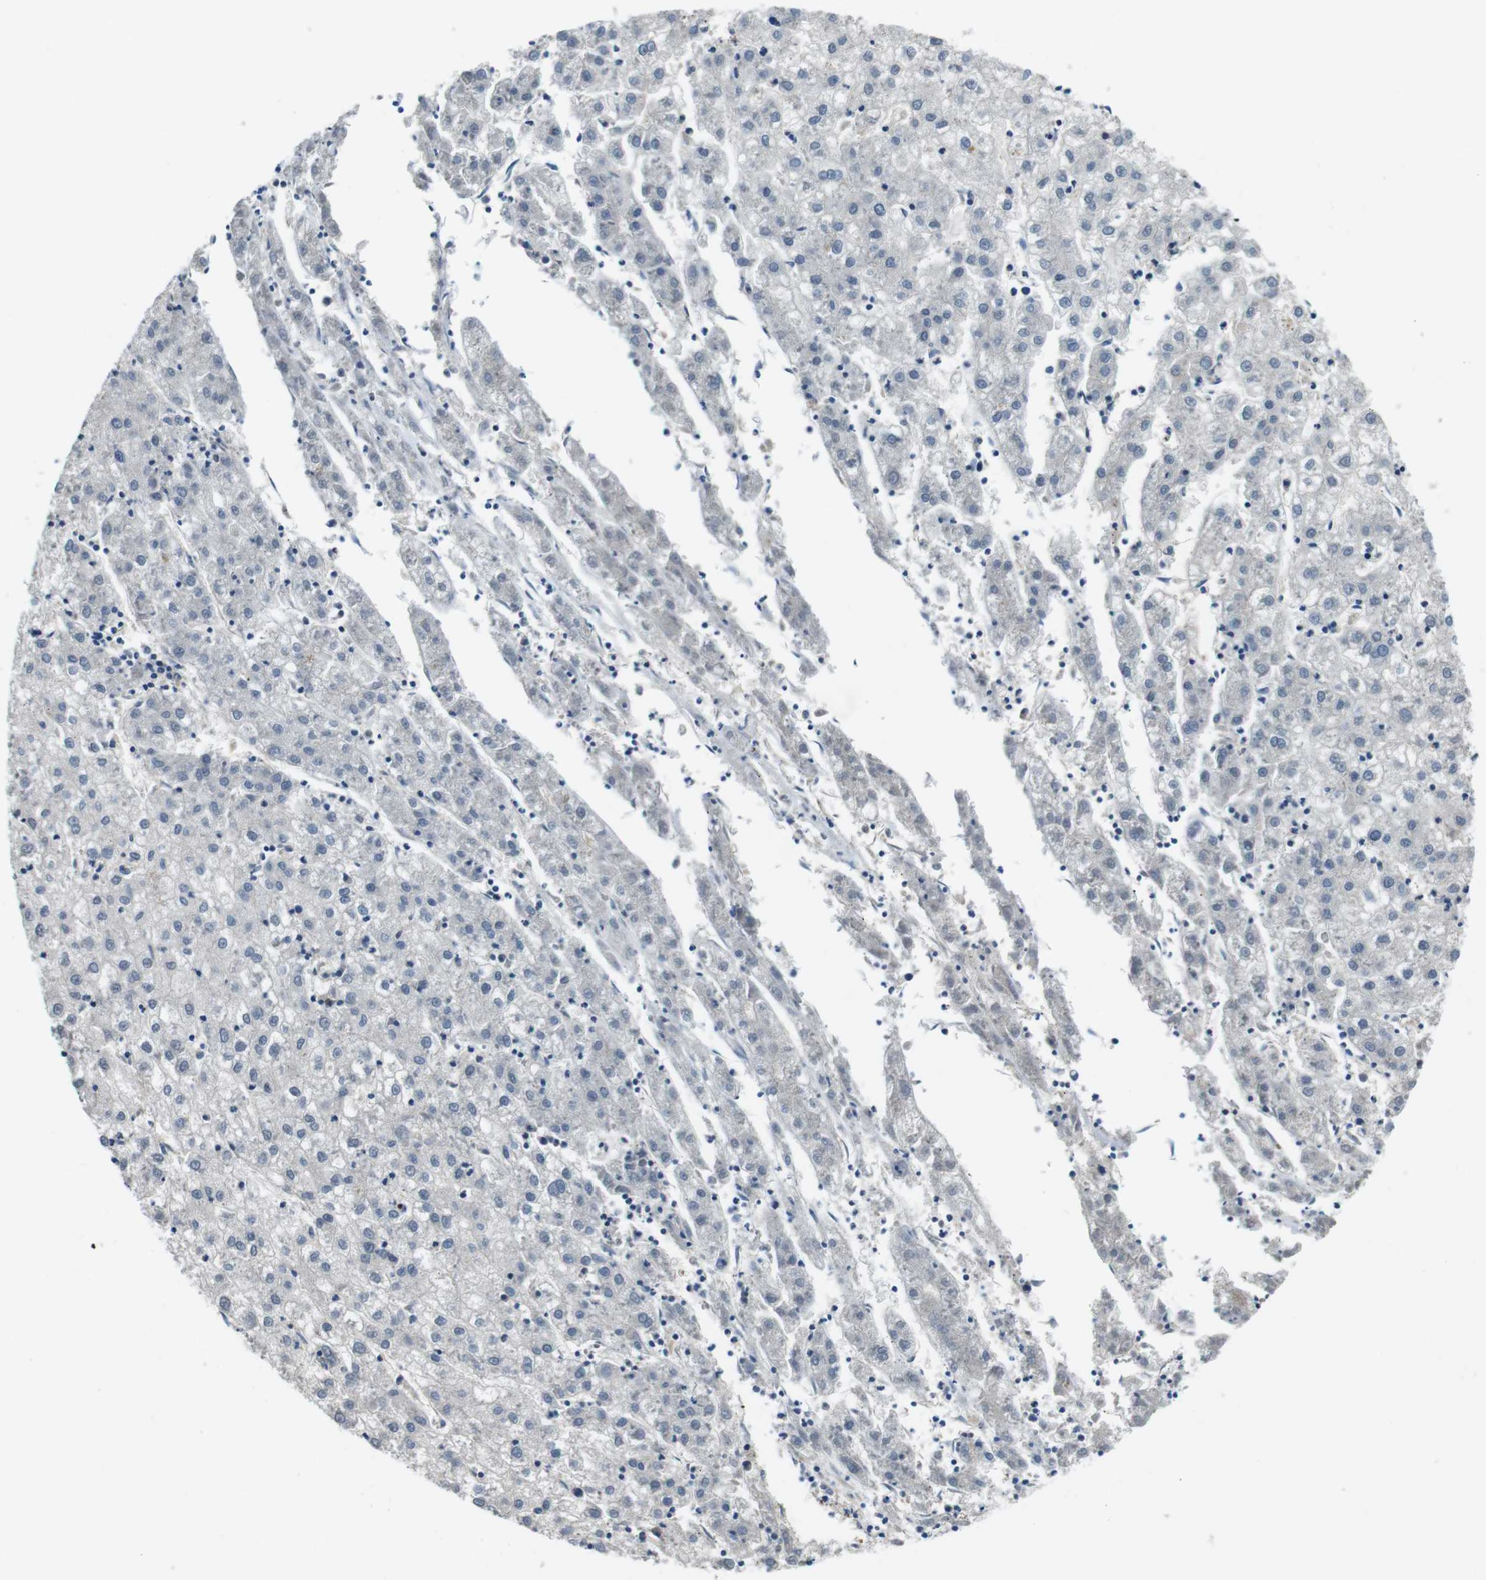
{"staining": {"intensity": "negative", "quantity": "none", "location": "none"}, "tissue": "liver cancer", "cell_type": "Tumor cells", "image_type": "cancer", "snomed": [{"axis": "morphology", "description": "Carcinoma, Hepatocellular, NOS"}, {"axis": "topography", "description": "Liver"}], "caption": "Liver cancer was stained to show a protein in brown. There is no significant staining in tumor cells.", "gene": "CD163L1", "patient": {"sex": "male", "age": 72}}